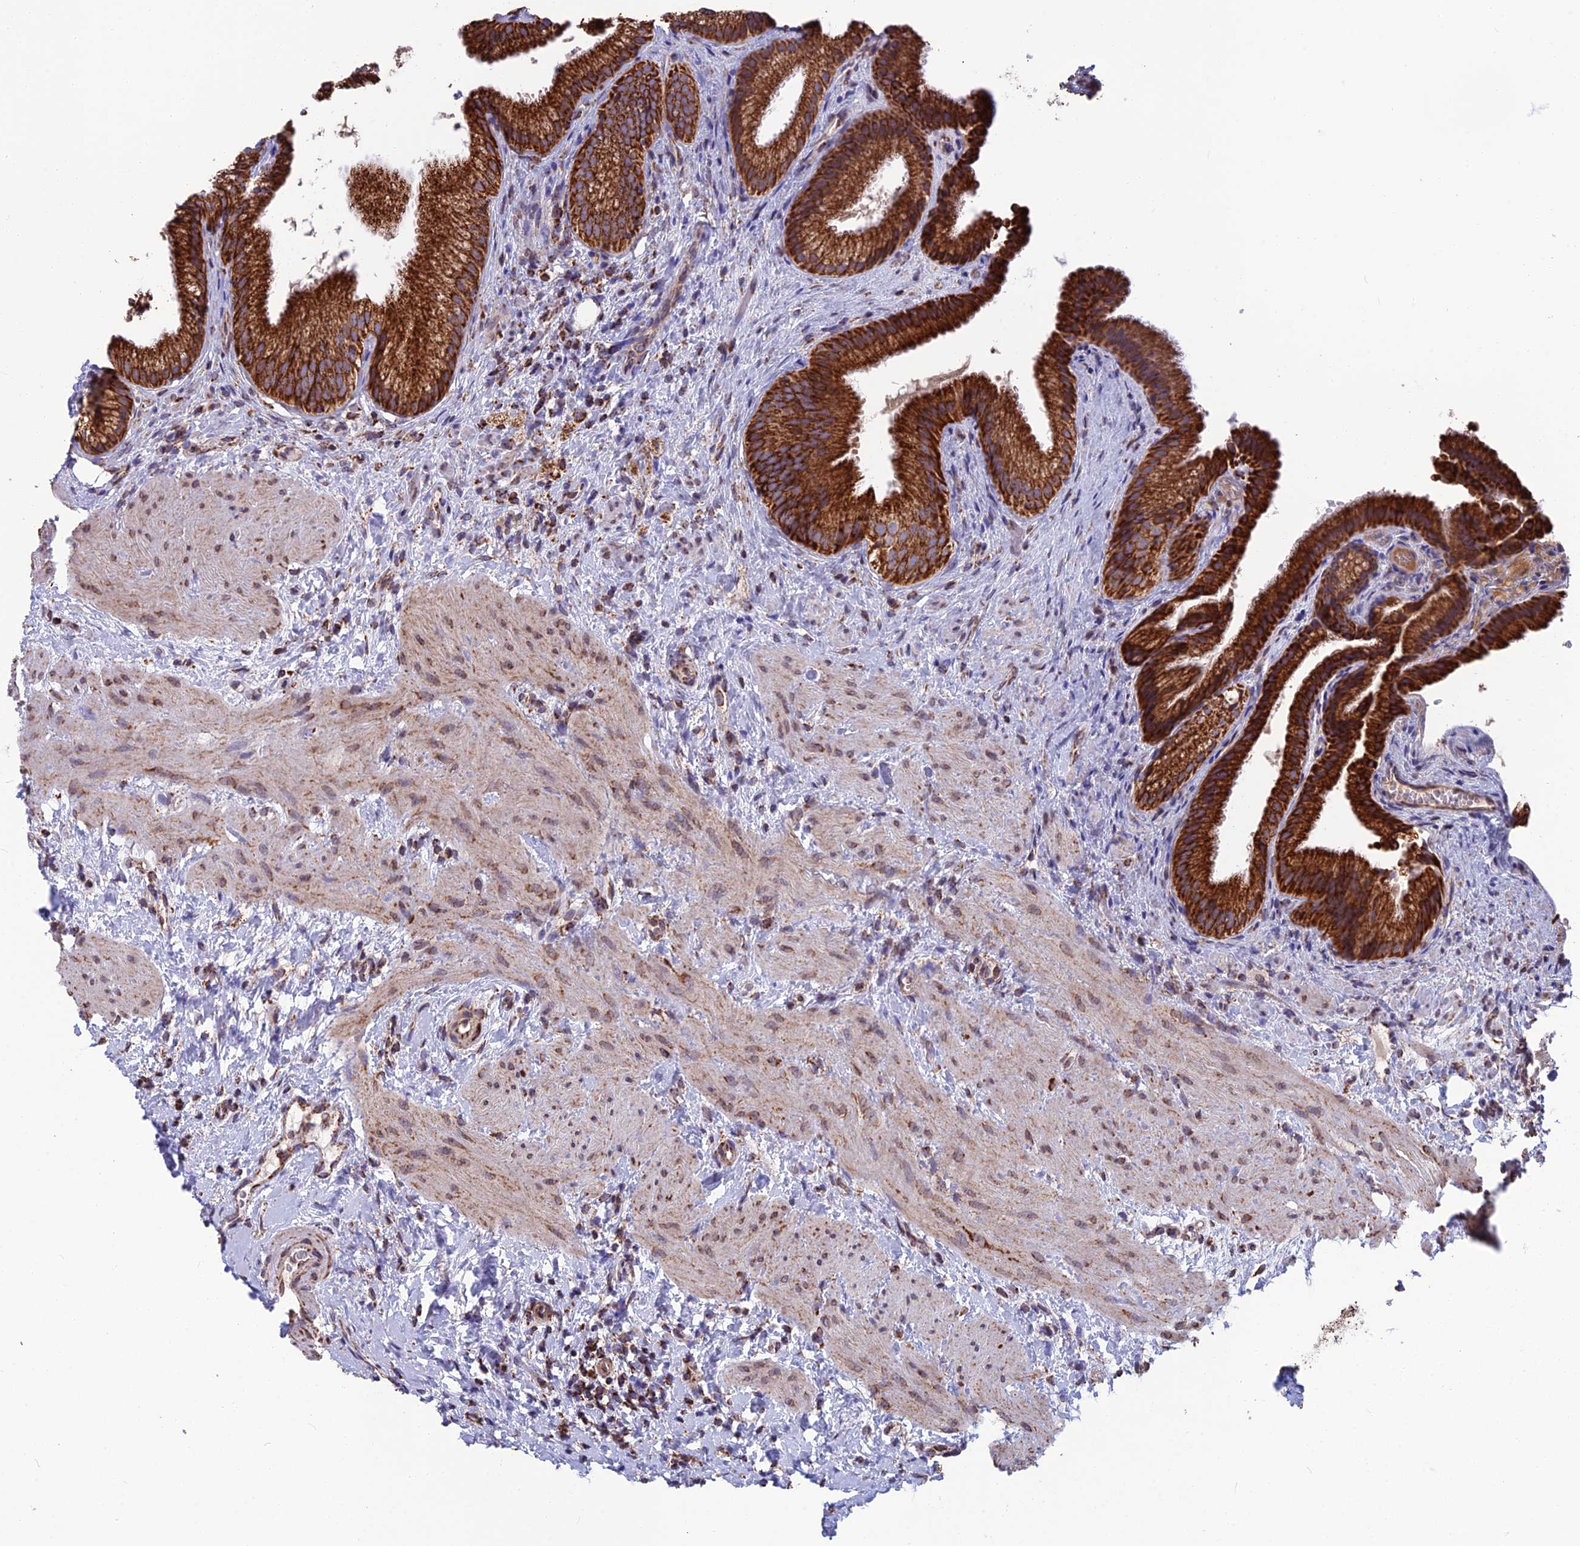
{"staining": {"intensity": "strong", "quantity": ">75%", "location": "cytoplasmic/membranous"}, "tissue": "gallbladder", "cell_type": "Glandular cells", "image_type": "normal", "snomed": [{"axis": "morphology", "description": "Normal tissue, NOS"}, {"axis": "topography", "description": "Gallbladder"}], "caption": "Immunohistochemistry (IHC) (DAB) staining of benign gallbladder demonstrates strong cytoplasmic/membranous protein positivity in approximately >75% of glandular cells. The protein of interest is shown in brown color, while the nuclei are stained blue.", "gene": "CS", "patient": {"sex": "female", "age": 64}}